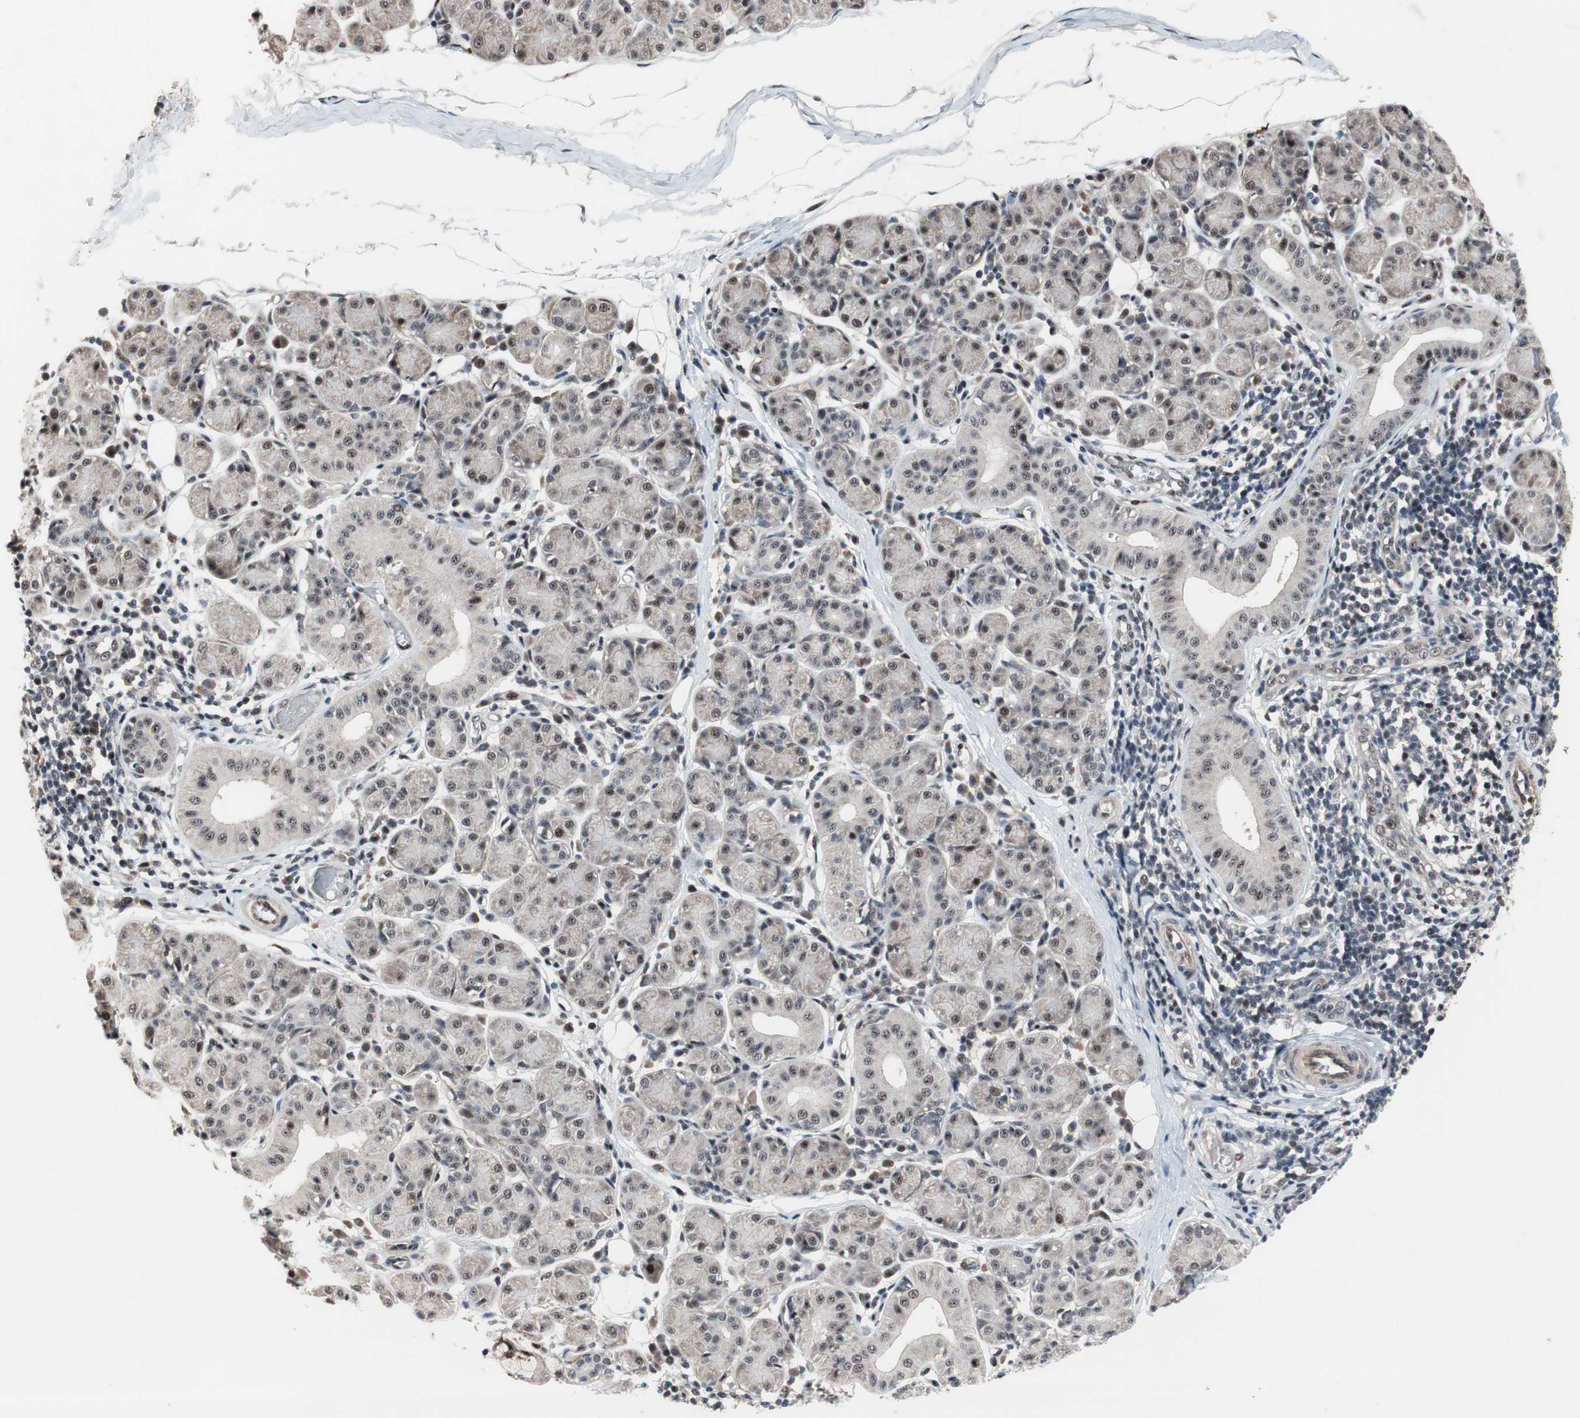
{"staining": {"intensity": "weak", "quantity": "25%-75%", "location": "nuclear"}, "tissue": "salivary gland", "cell_type": "Glandular cells", "image_type": "normal", "snomed": [{"axis": "morphology", "description": "Normal tissue, NOS"}, {"axis": "morphology", "description": "Inflammation, NOS"}, {"axis": "topography", "description": "Lymph node"}, {"axis": "topography", "description": "Salivary gland"}], "caption": "Protein expression analysis of unremarkable human salivary gland reveals weak nuclear expression in approximately 25%-75% of glandular cells. The staining was performed using DAB (3,3'-diaminobenzidine), with brown indicating positive protein expression. Nuclei are stained blue with hematoxylin.", "gene": "PINX1", "patient": {"sex": "male", "age": 3}}